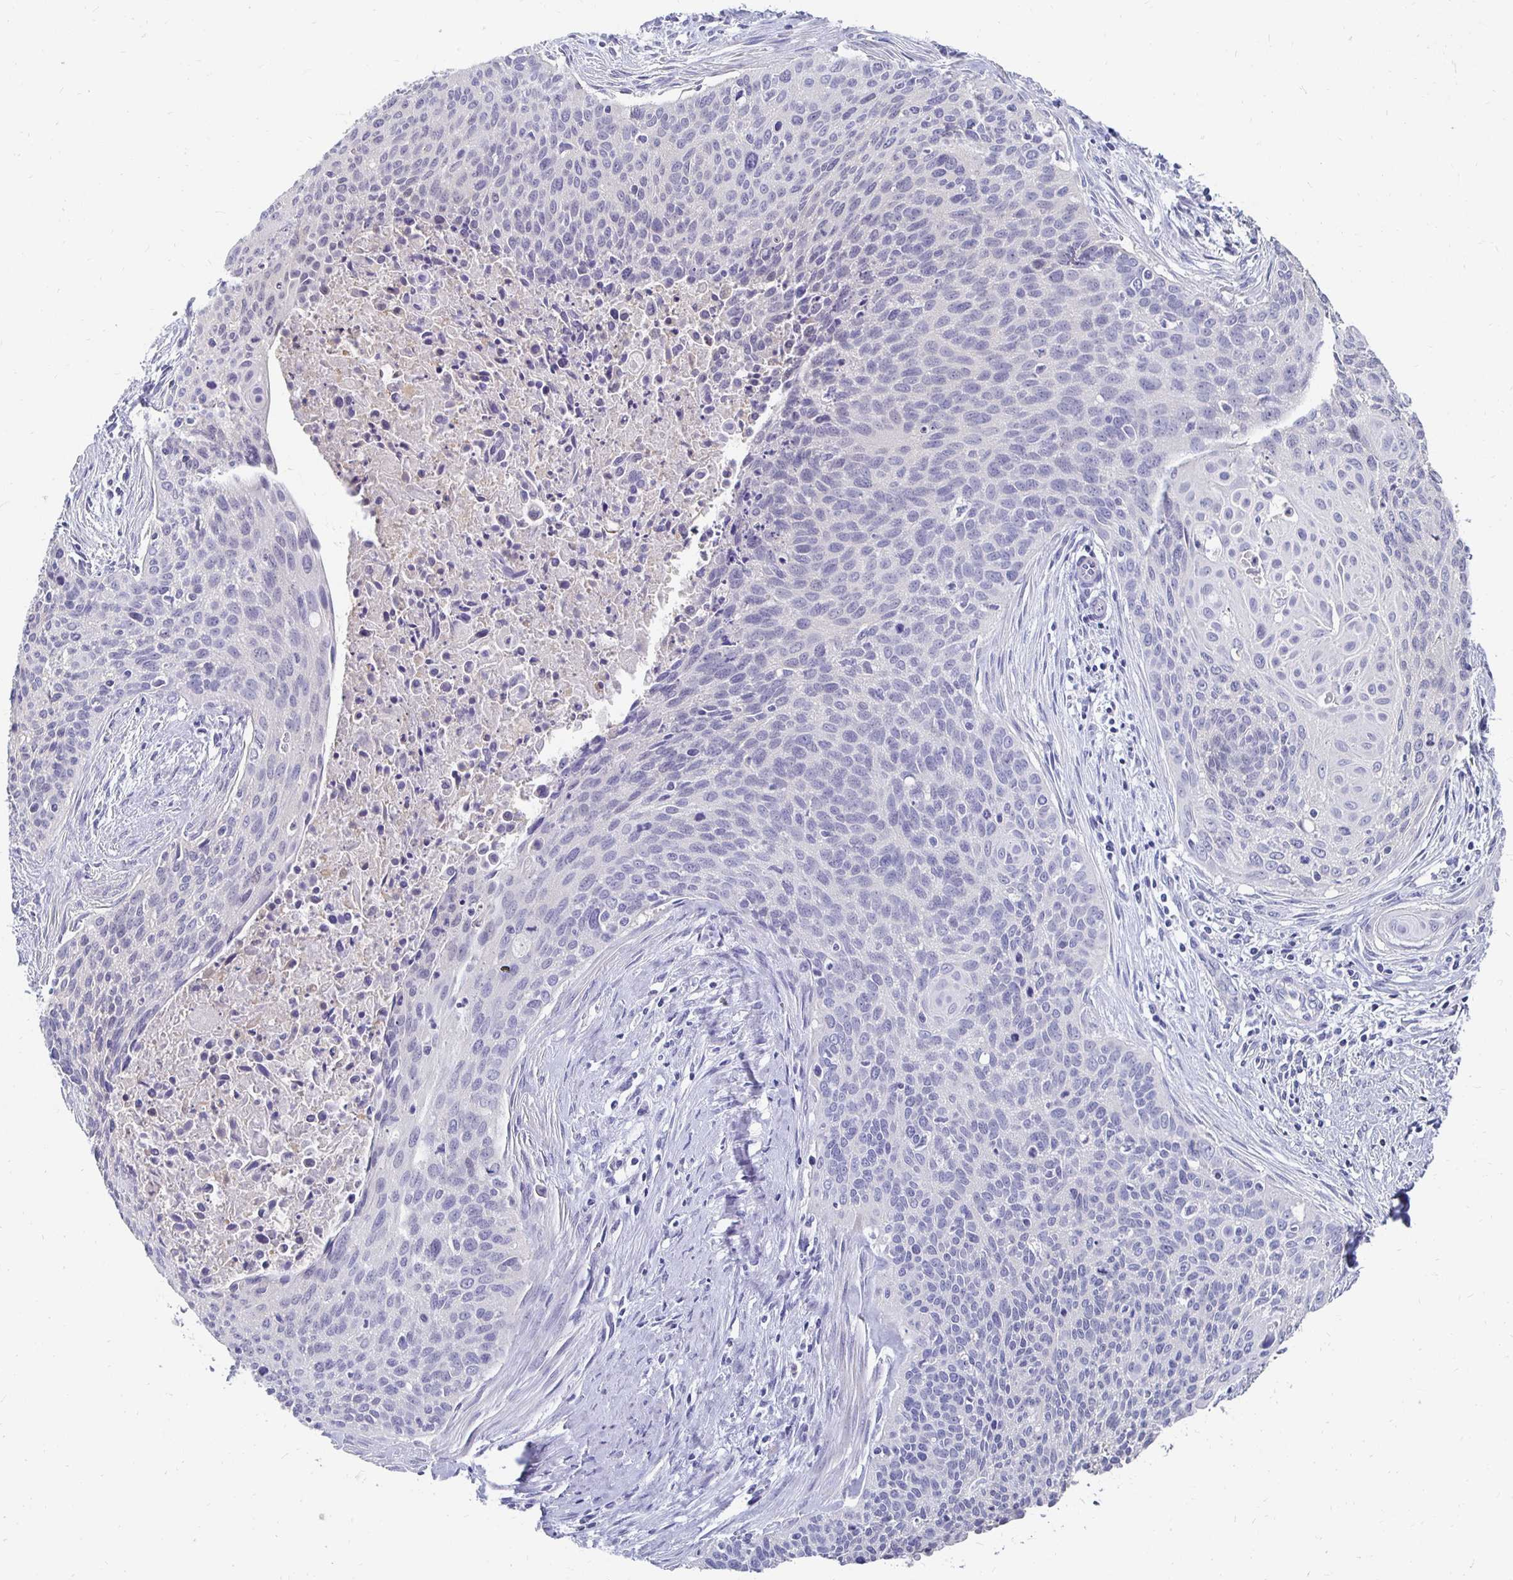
{"staining": {"intensity": "negative", "quantity": "none", "location": "none"}, "tissue": "cervical cancer", "cell_type": "Tumor cells", "image_type": "cancer", "snomed": [{"axis": "morphology", "description": "Squamous cell carcinoma, NOS"}, {"axis": "topography", "description": "Cervix"}], "caption": "Protein analysis of squamous cell carcinoma (cervical) displays no significant expression in tumor cells.", "gene": "SYCP3", "patient": {"sex": "female", "age": 55}}